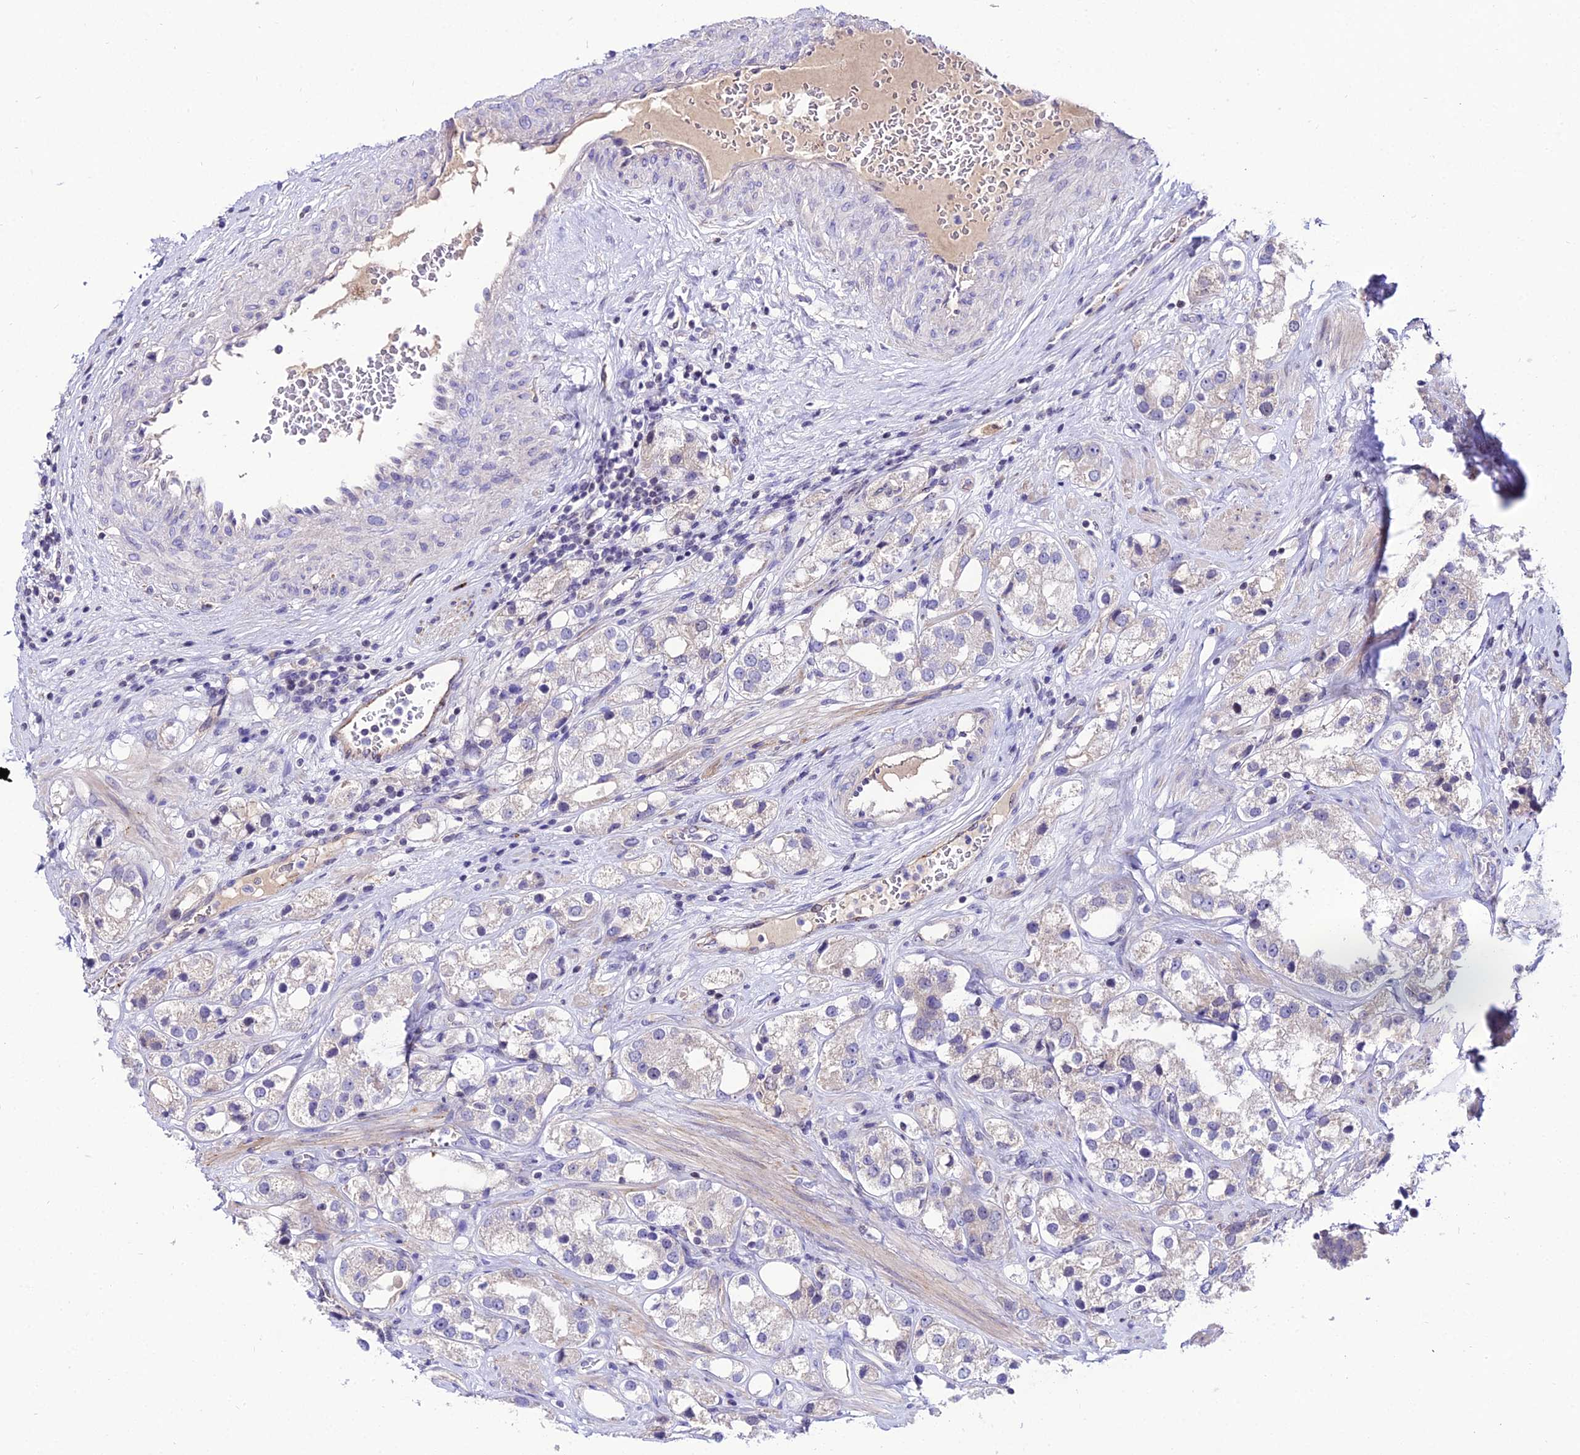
{"staining": {"intensity": "negative", "quantity": "none", "location": "none"}, "tissue": "prostate cancer", "cell_type": "Tumor cells", "image_type": "cancer", "snomed": [{"axis": "morphology", "description": "Adenocarcinoma, NOS"}, {"axis": "topography", "description": "Prostate"}], "caption": "Tumor cells show no significant protein staining in prostate cancer (adenocarcinoma).", "gene": "SHQ1", "patient": {"sex": "male", "age": 79}}